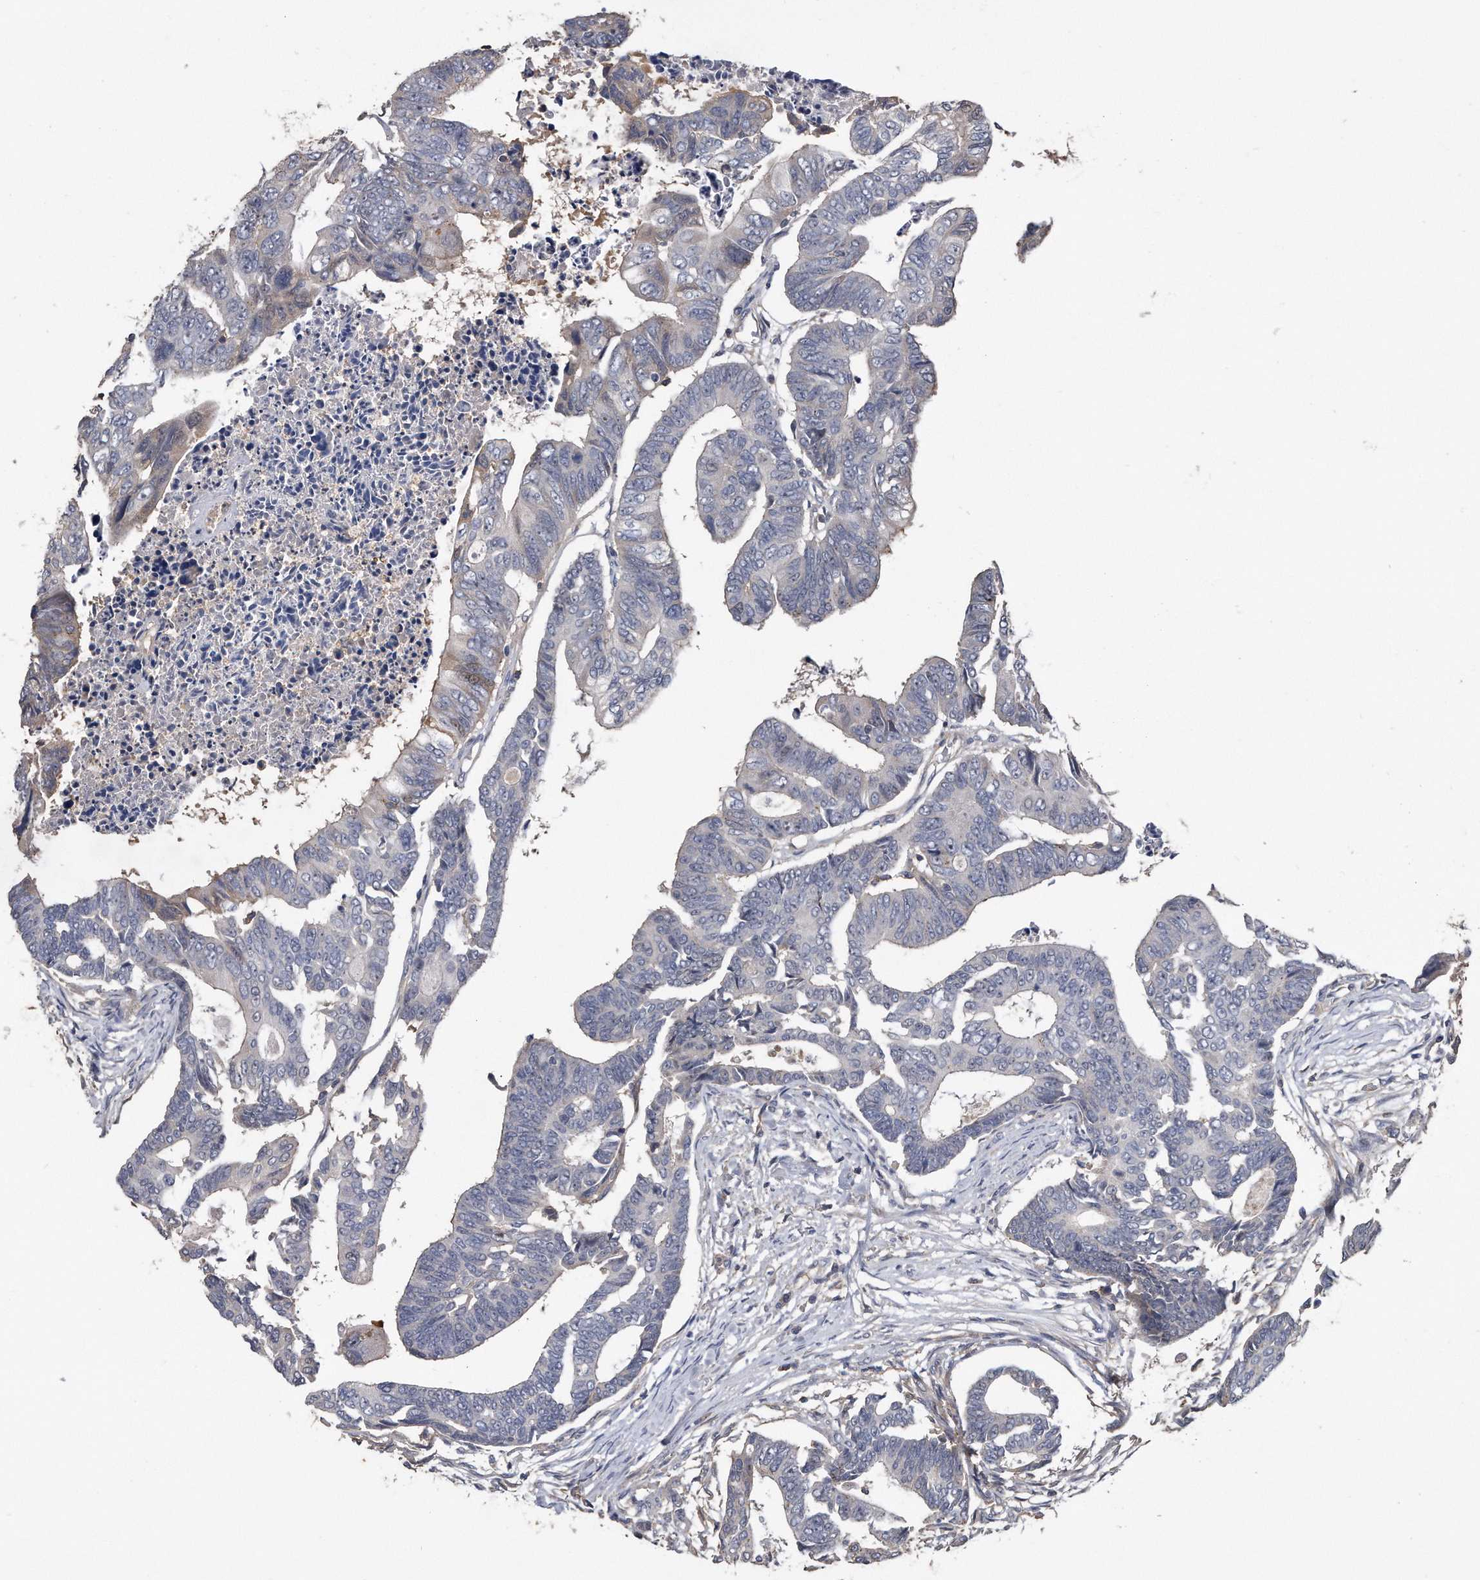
{"staining": {"intensity": "weak", "quantity": "<25%", "location": "cytoplasmic/membranous"}, "tissue": "colorectal cancer", "cell_type": "Tumor cells", "image_type": "cancer", "snomed": [{"axis": "morphology", "description": "Adenocarcinoma, NOS"}, {"axis": "topography", "description": "Rectum"}], "caption": "This micrograph is of adenocarcinoma (colorectal) stained with immunohistochemistry (IHC) to label a protein in brown with the nuclei are counter-stained blue. There is no staining in tumor cells.", "gene": "KCND3", "patient": {"sex": "female", "age": 65}}